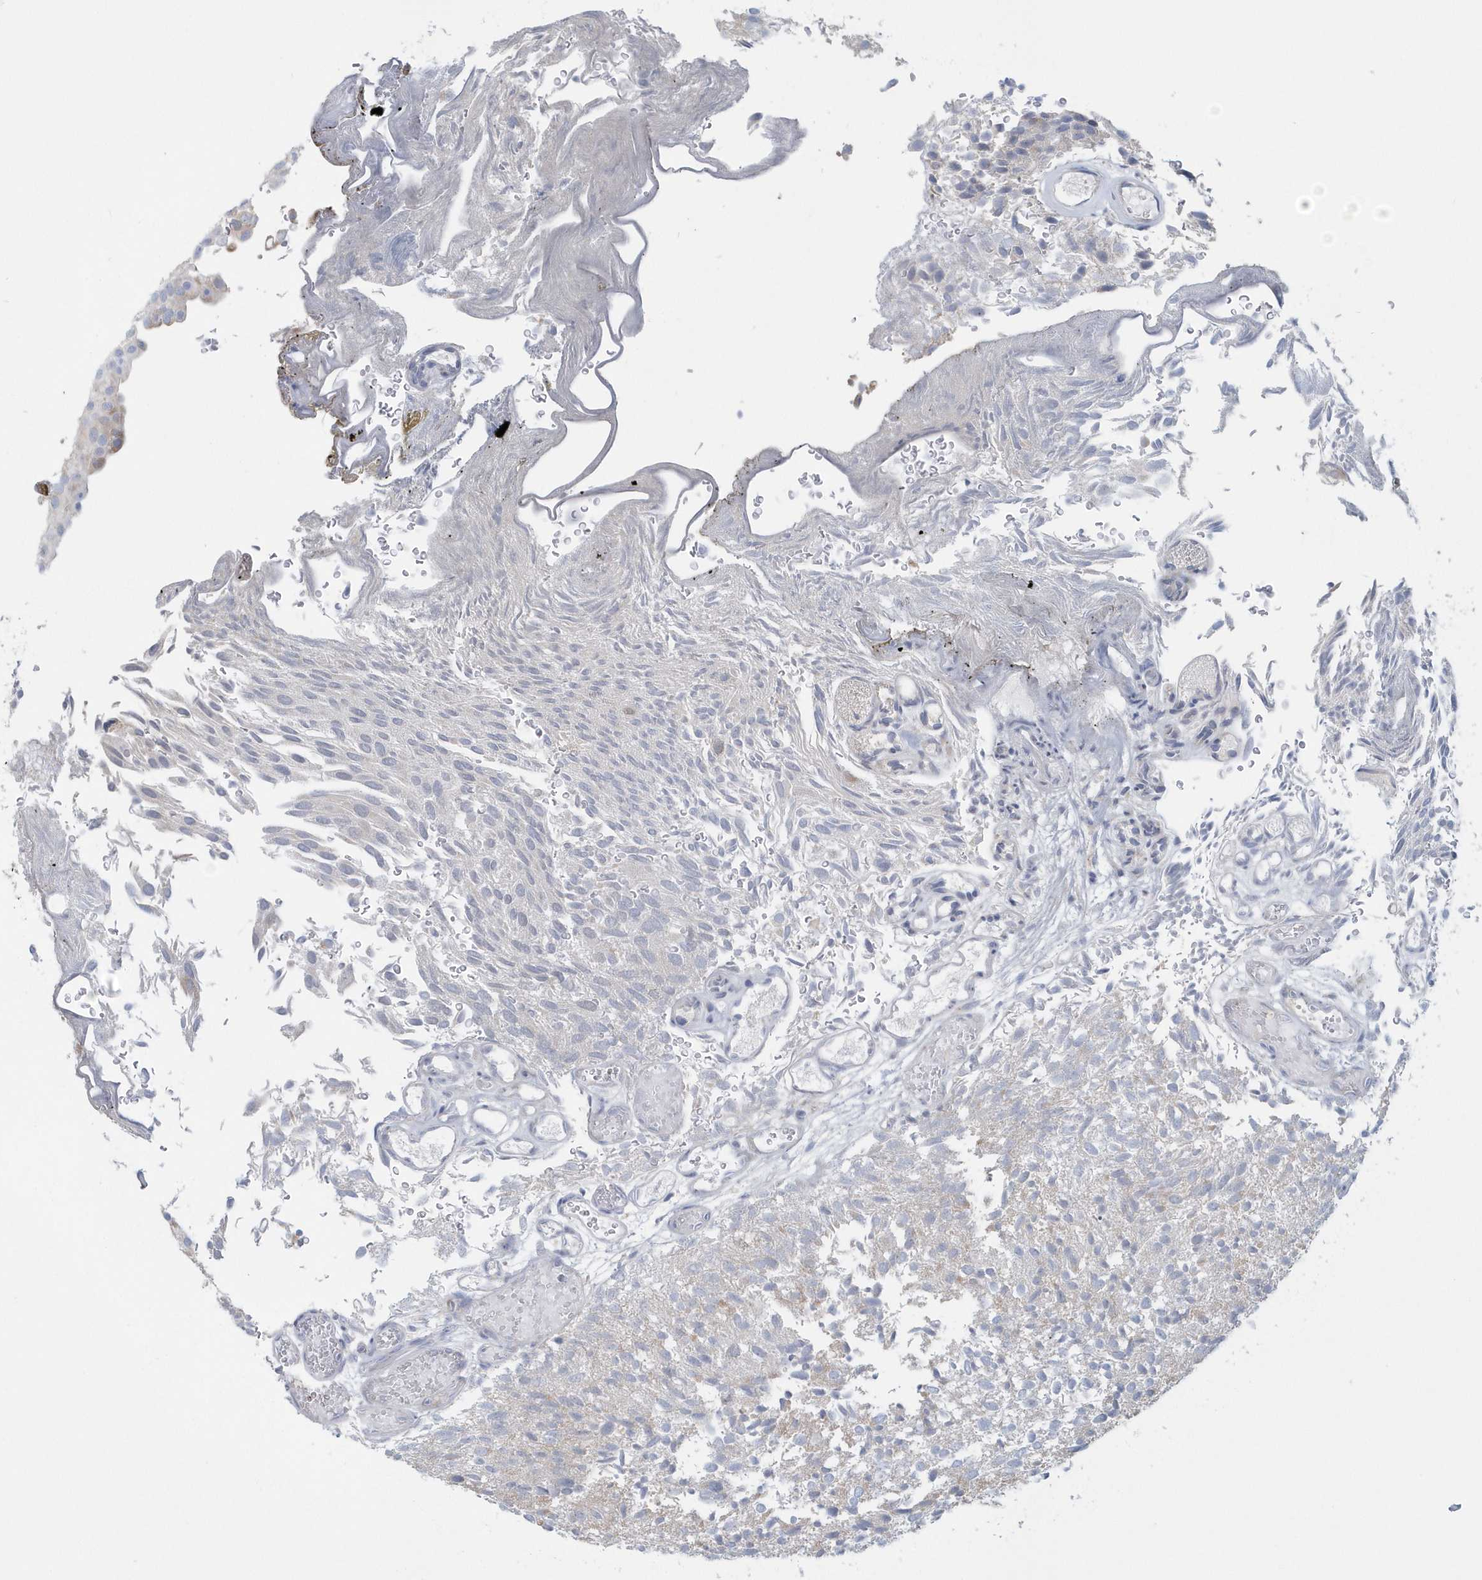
{"staining": {"intensity": "negative", "quantity": "none", "location": "none"}, "tissue": "urothelial cancer", "cell_type": "Tumor cells", "image_type": "cancer", "snomed": [{"axis": "morphology", "description": "Urothelial carcinoma, Low grade"}, {"axis": "topography", "description": "Urinary bladder"}], "caption": "Histopathology image shows no protein expression in tumor cells of low-grade urothelial carcinoma tissue.", "gene": "SPATA18", "patient": {"sex": "male", "age": 78}}